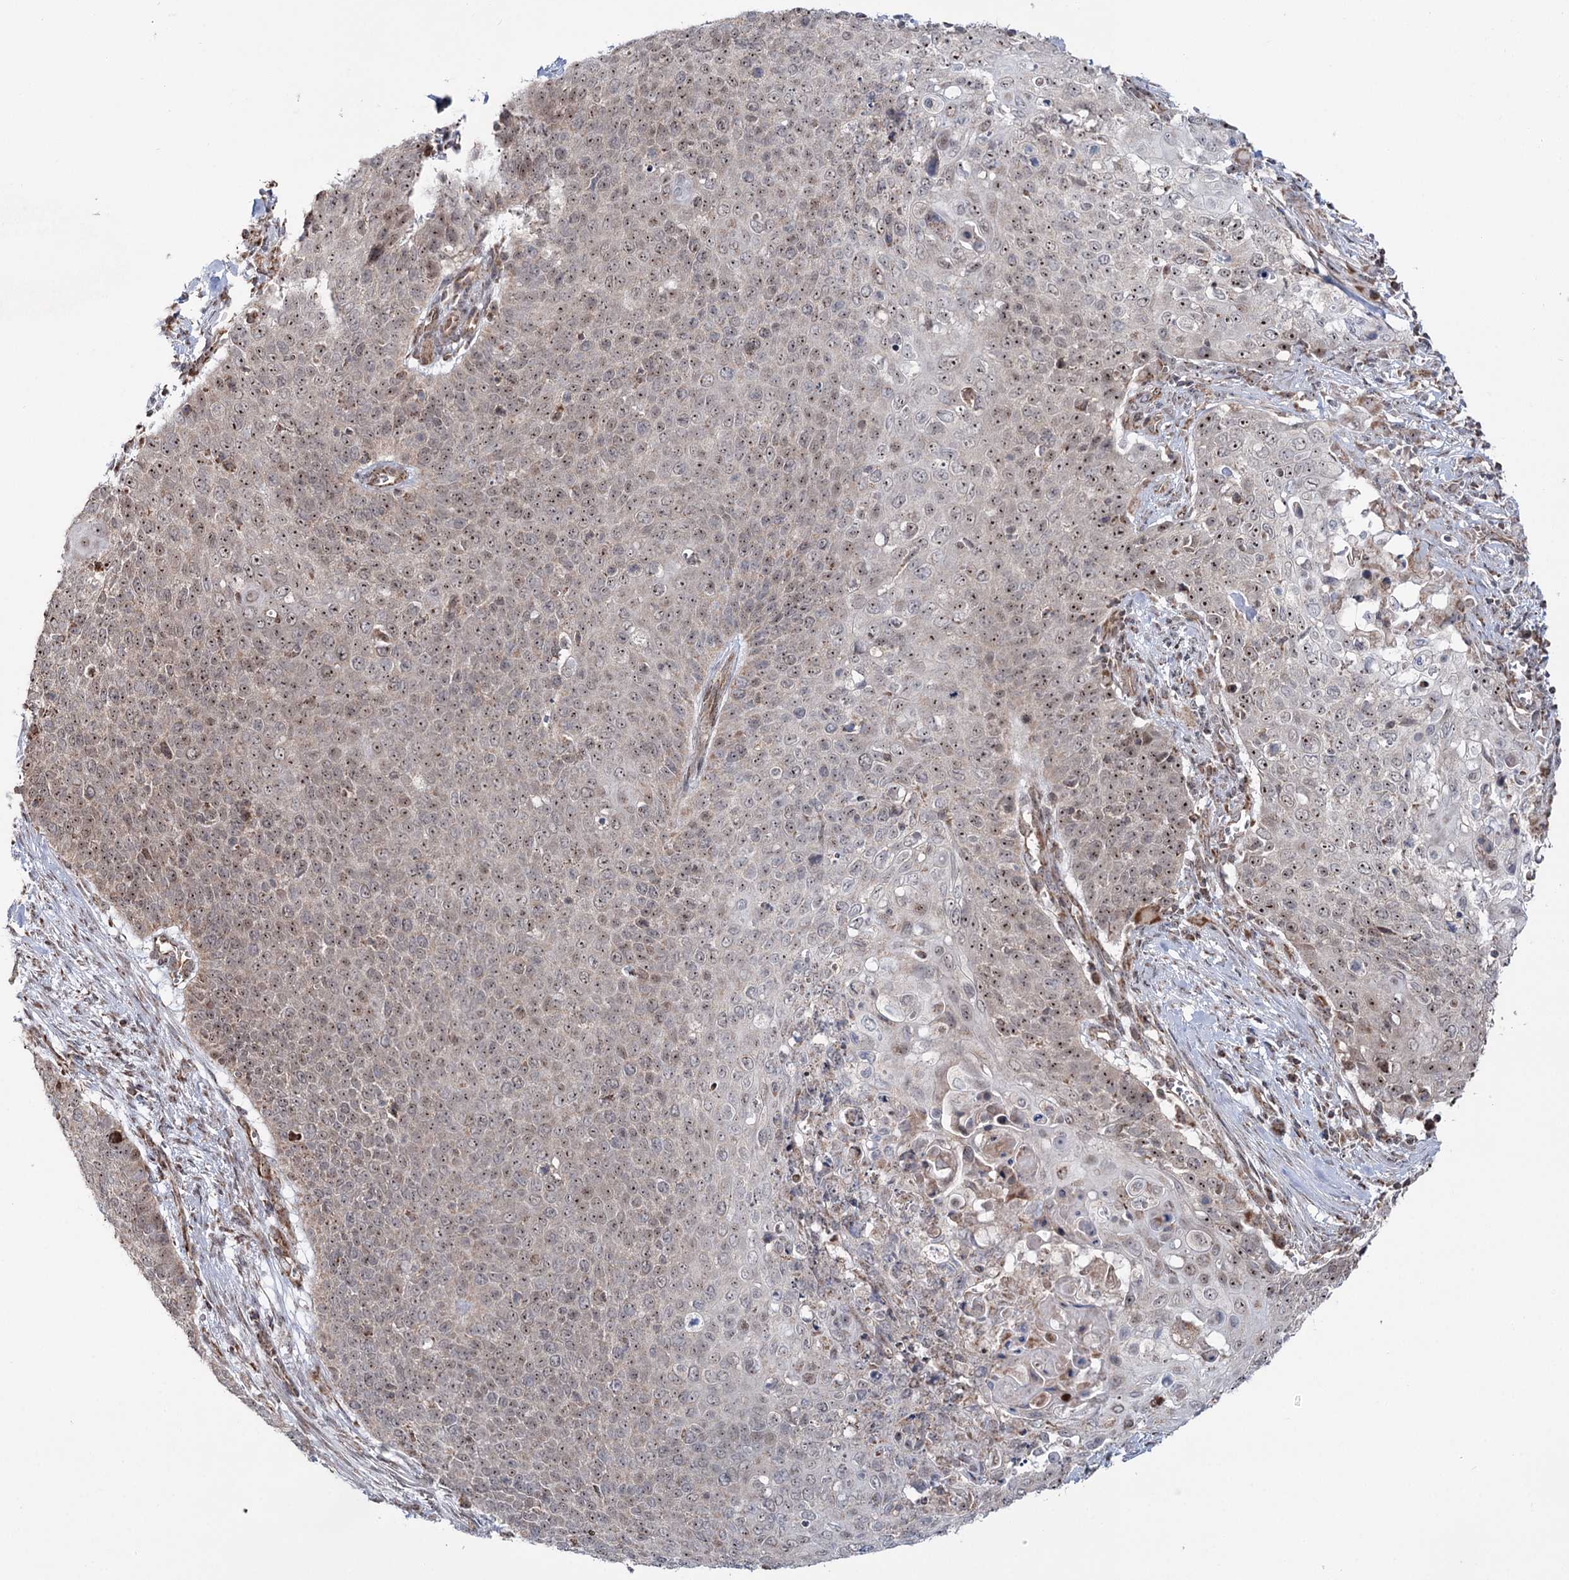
{"staining": {"intensity": "moderate", "quantity": ">75%", "location": "nuclear"}, "tissue": "cervical cancer", "cell_type": "Tumor cells", "image_type": "cancer", "snomed": [{"axis": "morphology", "description": "Squamous cell carcinoma, NOS"}, {"axis": "topography", "description": "Cervix"}], "caption": "This micrograph shows immunohistochemistry staining of cervical squamous cell carcinoma, with medium moderate nuclear positivity in about >75% of tumor cells.", "gene": "STEEP1", "patient": {"sex": "female", "age": 39}}